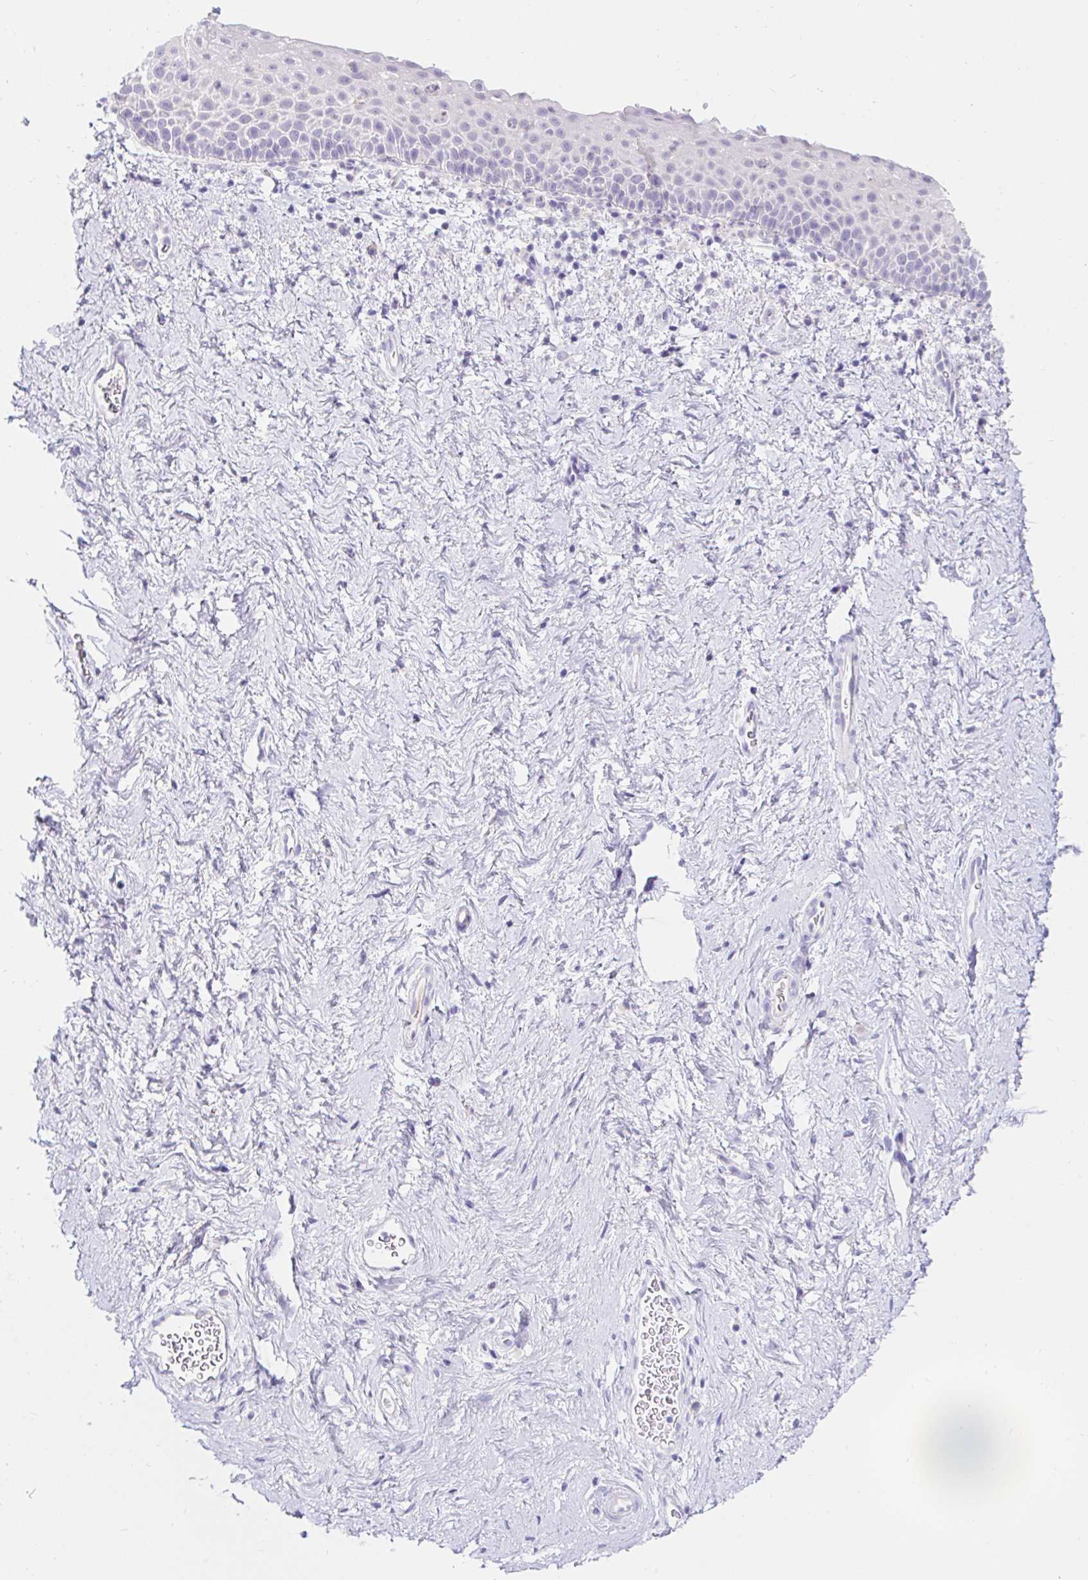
{"staining": {"intensity": "negative", "quantity": "none", "location": "none"}, "tissue": "vagina", "cell_type": "Squamous epithelial cells", "image_type": "normal", "snomed": [{"axis": "morphology", "description": "Normal tissue, NOS"}, {"axis": "topography", "description": "Vagina"}], "caption": "This is a histopathology image of immunohistochemistry staining of normal vagina, which shows no expression in squamous epithelial cells. (Brightfield microscopy of DAB (3,3'-diaminobenzidine) IHC at high magnification).", "gene": "TEX44", "patient": {"sex": "female", "age": 61}}